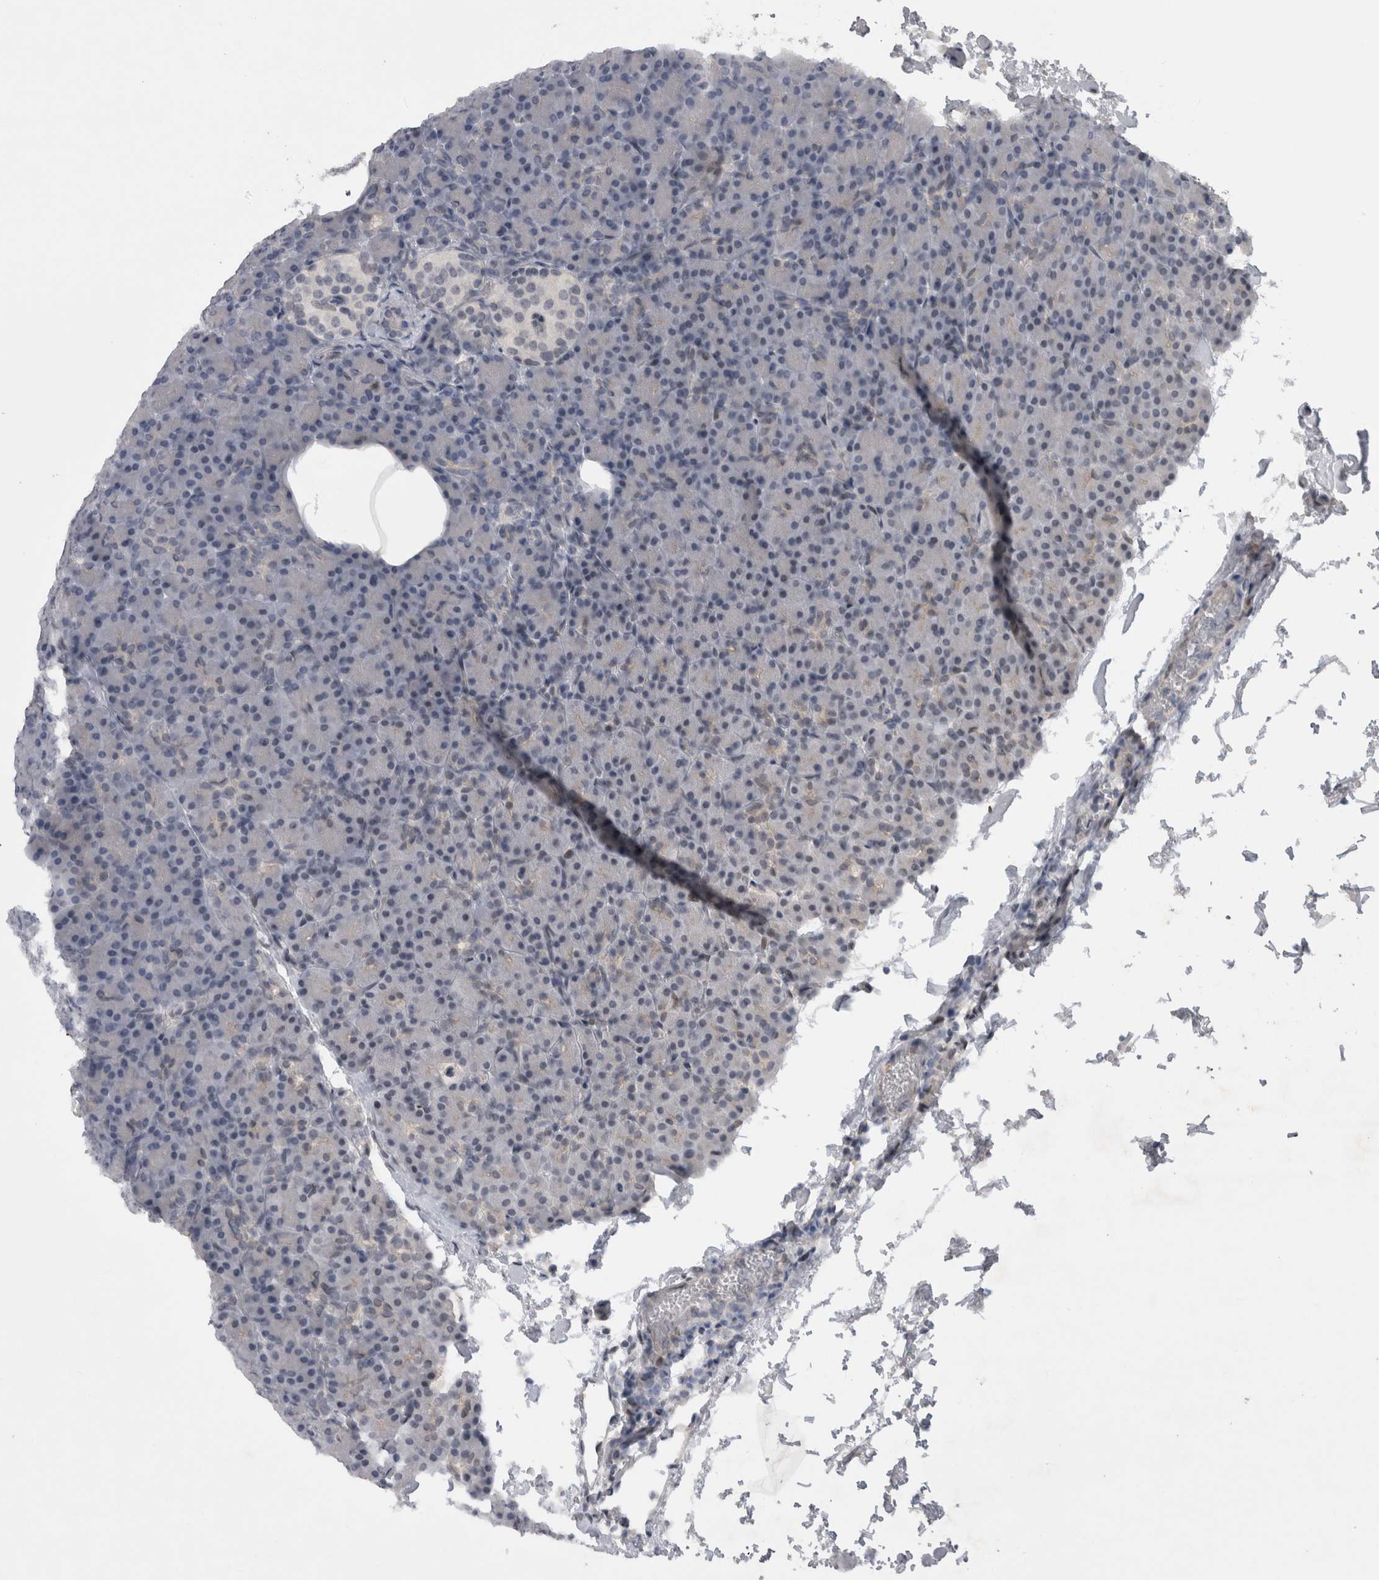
{"staining": {"intensity": "negative", "quantity": "none", "location": "none"}, "tissue": "pancreas", "cell_type": "Exocrine glandular cells", "image_type": "normal", "snomed": [{"axis": "morphology", "description": "Normal tissue, NOS"}, {"axis": "topography", "description": "Pancreas"}], "caption": "Immunohistochemical staining of unremarkable human pancreas displays no significant positivity in exocrine glandular cells. (DAB (3,3'-diaminobenzidine) immunohistochemistry (IHC) visualized using brightfield microscopy, high magnification).", "gene": "KIF18B", "patient": {"sex": "female", "age": 43}}